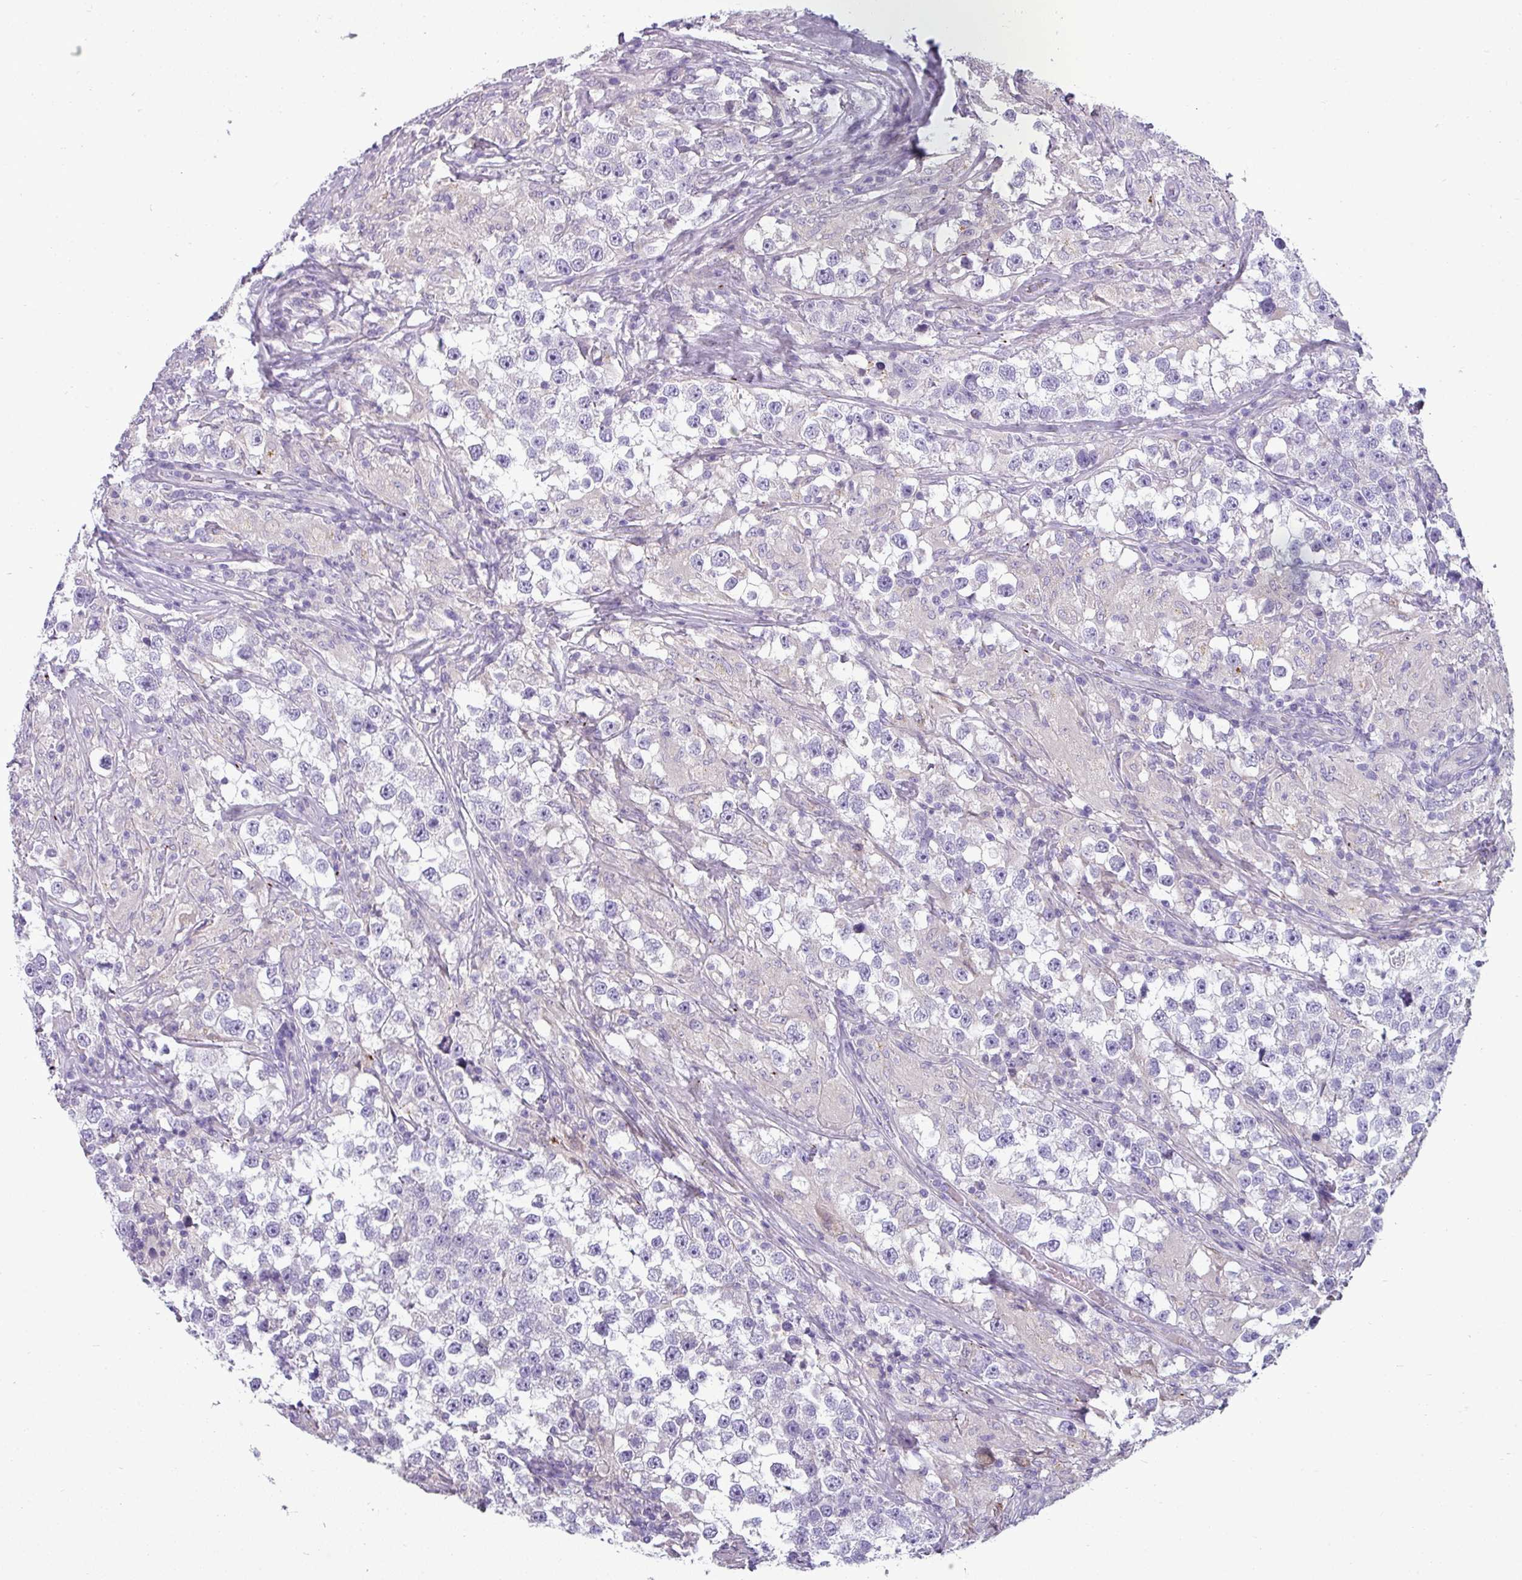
{"staining": {"intensity": "negative", "quantity": "none", "location": "none"}, "tissue": "testis cancer", "cell_type": "Tumor cells", "image_type": "cancer", "snomed": [{"axis": "morphology", "description": "Seminoma, NOS"}, {"axis": "topography", "description": "Testis"}], "caption": "IHC histopathology image of human testis cancer (seminoma) stained for a protein (brown), which displays no positivity in tumor cells.", "gene": "ASXL3", "patient": {"sex": "male", "age": 46}}